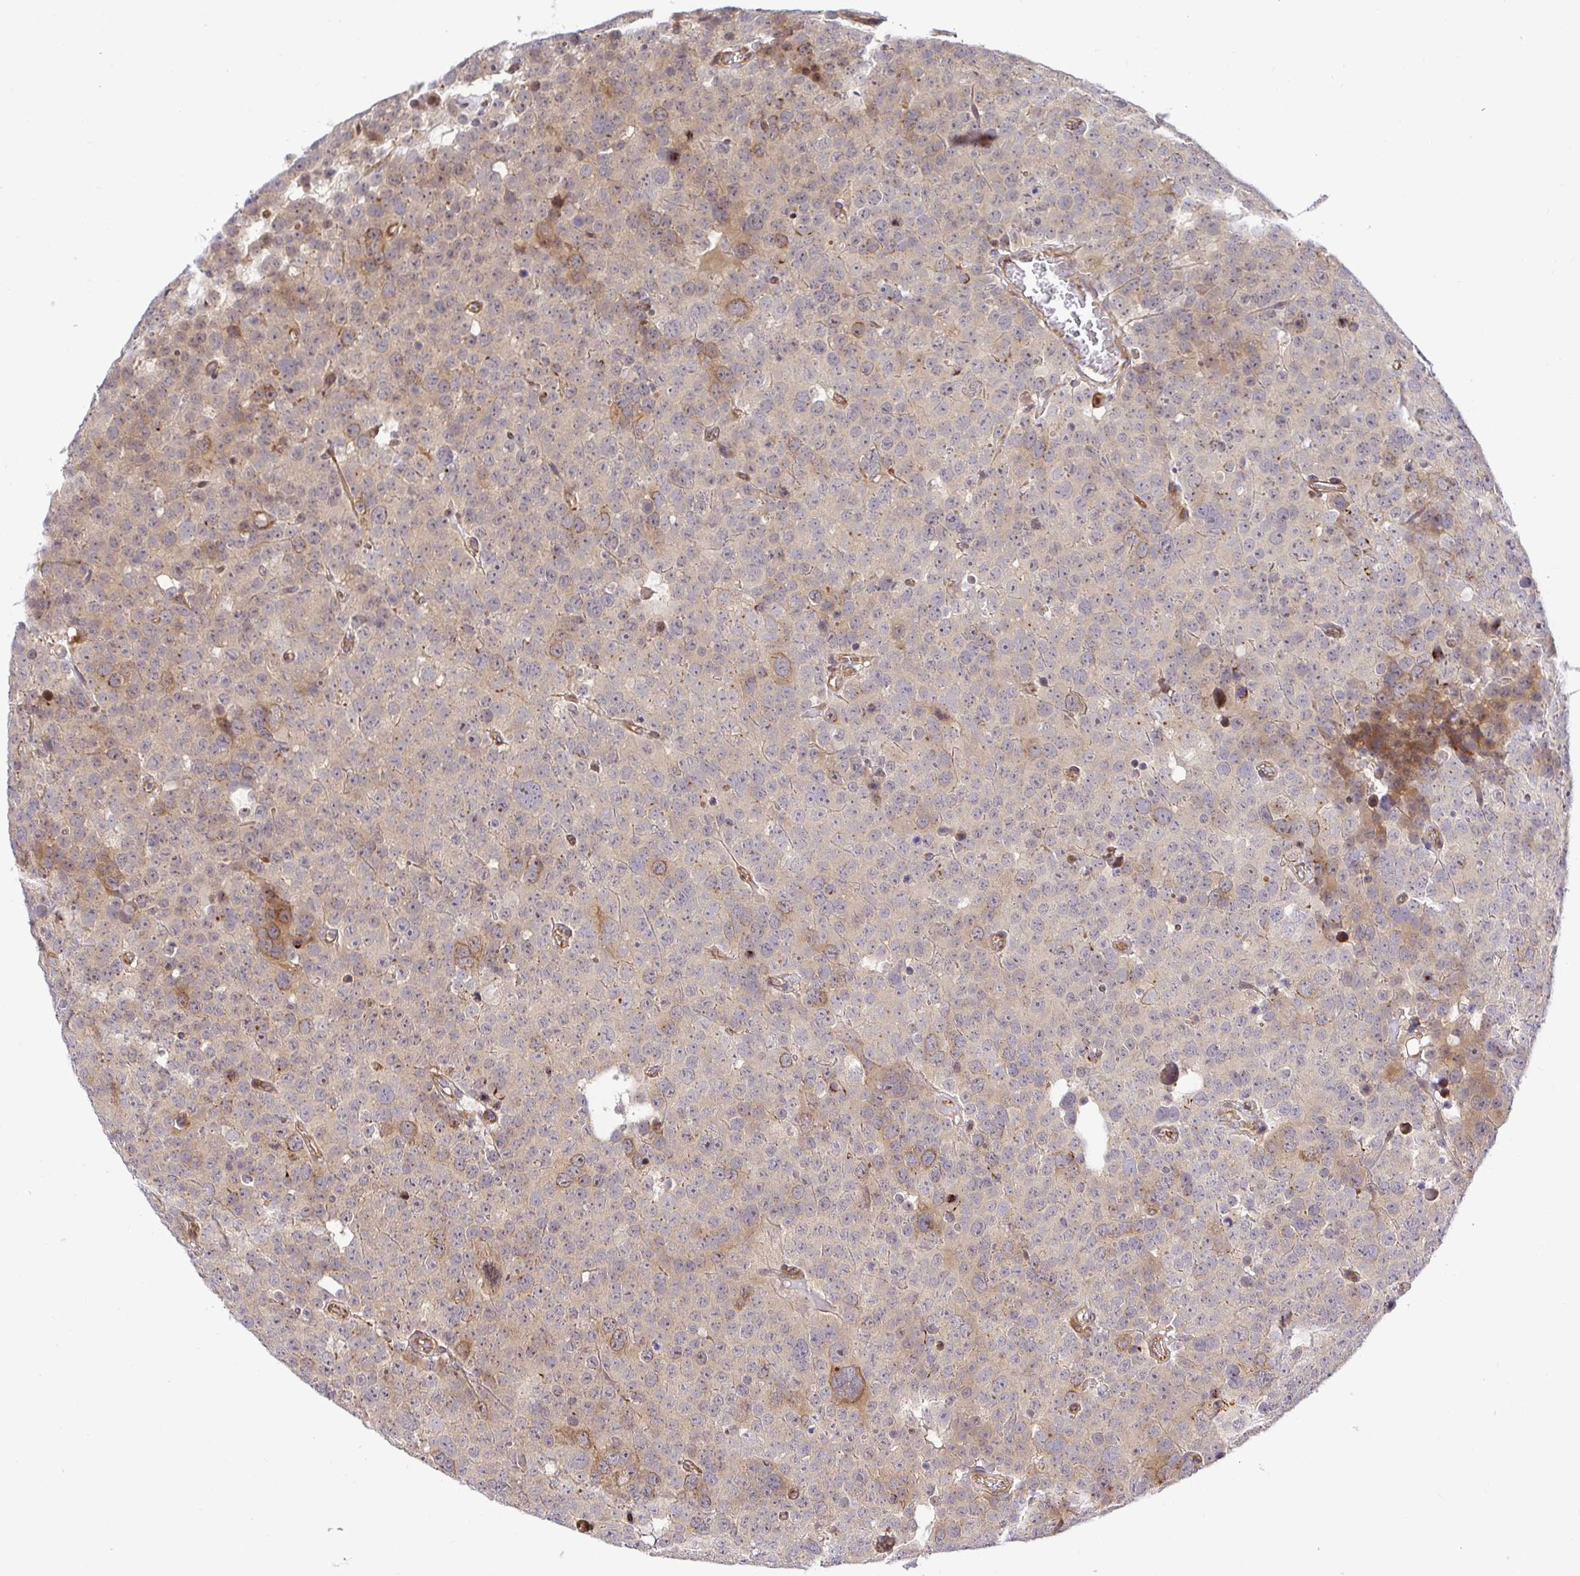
{"staining": {"intensity": "moderate", "quantity": "<25%", "location": "cytoplasmic/membranous"}, "tissue": "testis cancer", "cell_type": "Tumor cells", "image_type": "cancer", "snomed": [{"axis": "morphology", "description": "Seminoma, NOS"}, {"axis": "topography", "description": "Testis"}], "caption": "Immunohistochemical staining of testis cancer reveals low levels of moderate cytoplasmic/membranous positivity in about <25% of tumor cells.", "gene": "TRIM55", "patient": {"sex": "male", "age": 71}}